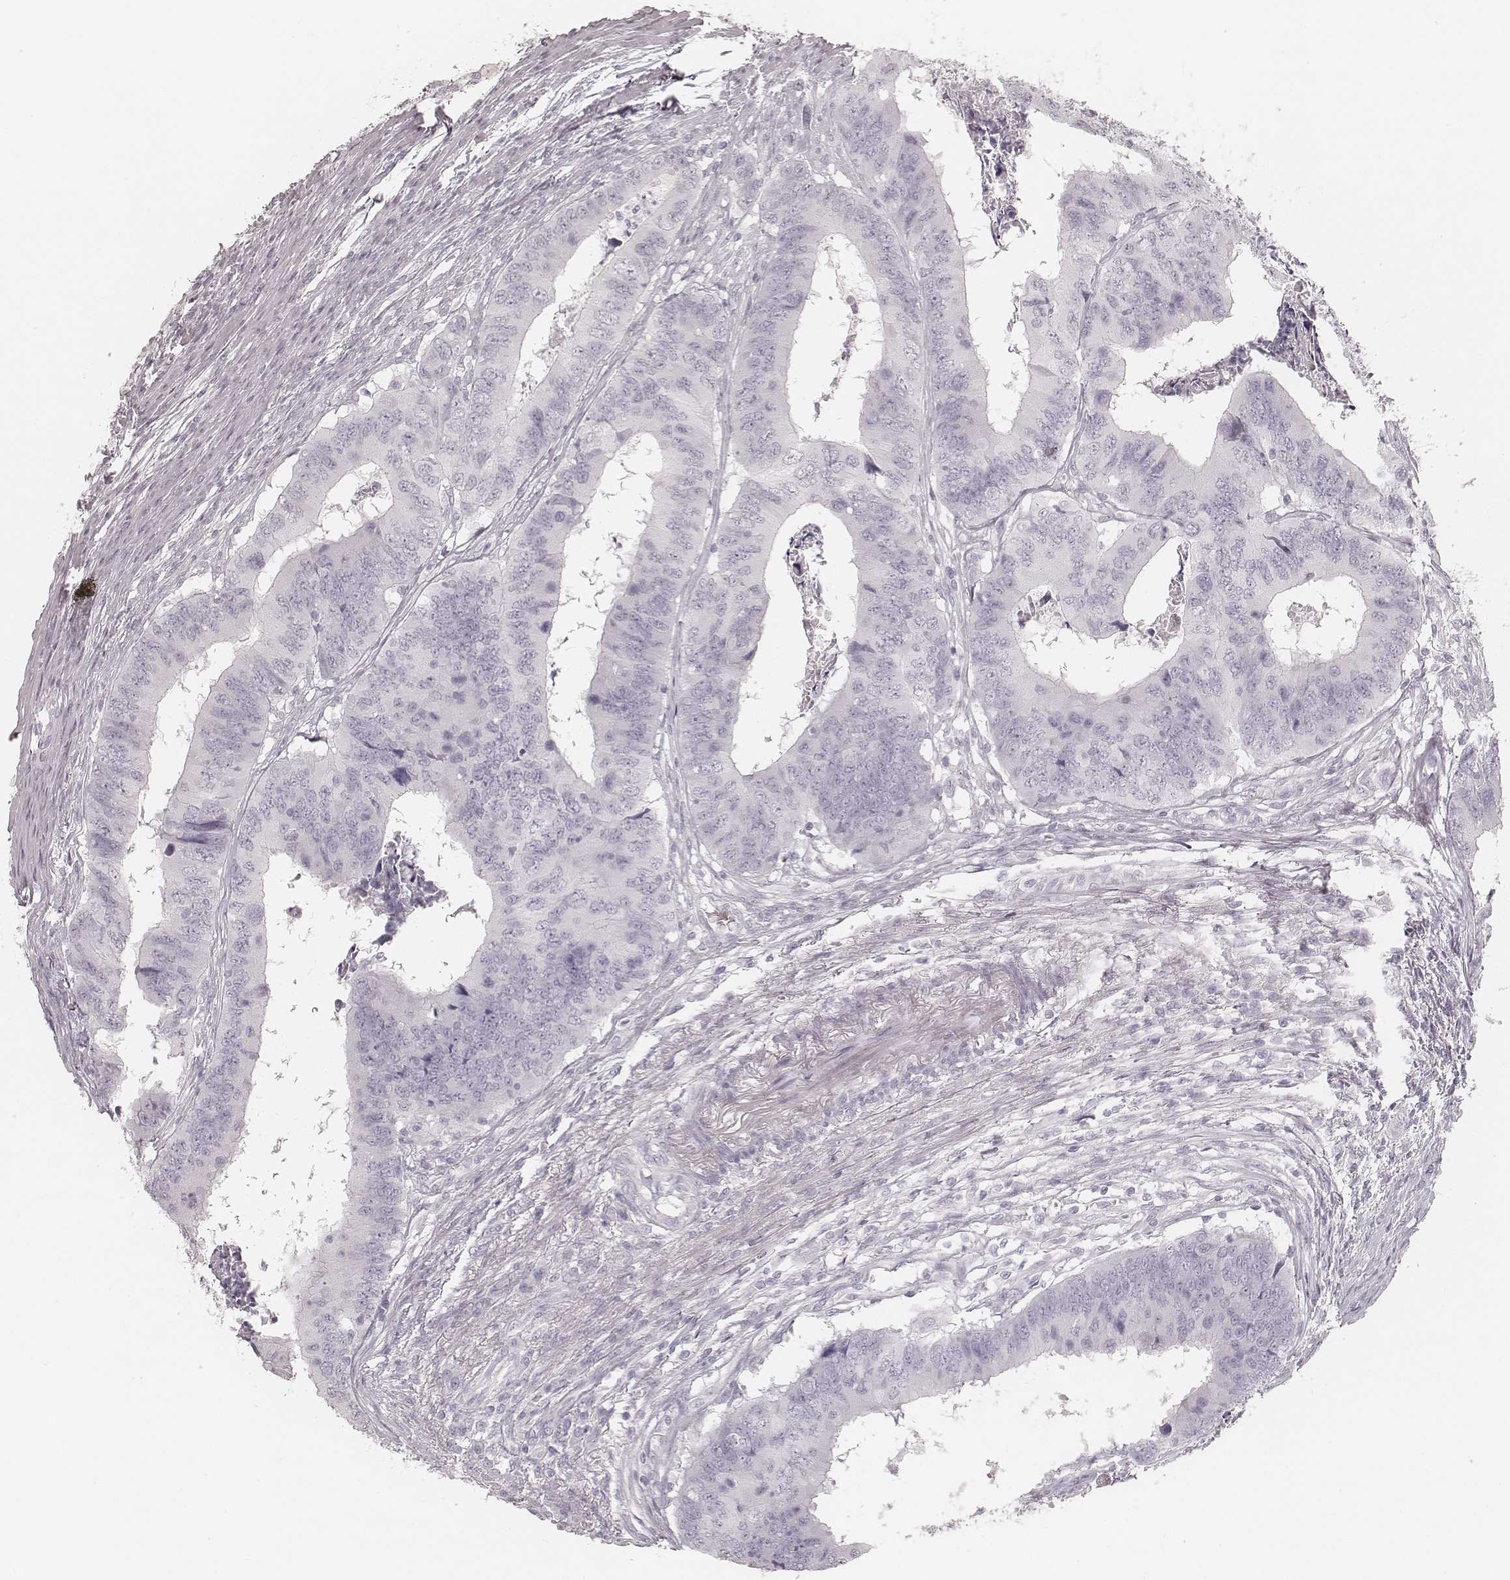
{"staining": {"intensity": "negative", "quantity": "none", "location": "none"}, "tissue": "colorectal cancer", "cell_type": "Tumor cells", "image_type": "cancer", "snomed": [{"axis": "morphology", "description": "Adenocarcinoma, NOS"}, {"axis": "topography", "description": "Colon"}], "caption": "Tumor cells are negative for protein expression in human colorectal adenocarcinoma.", "gene": "KRT72", "patient": {"sex": "male", "age": 53}}